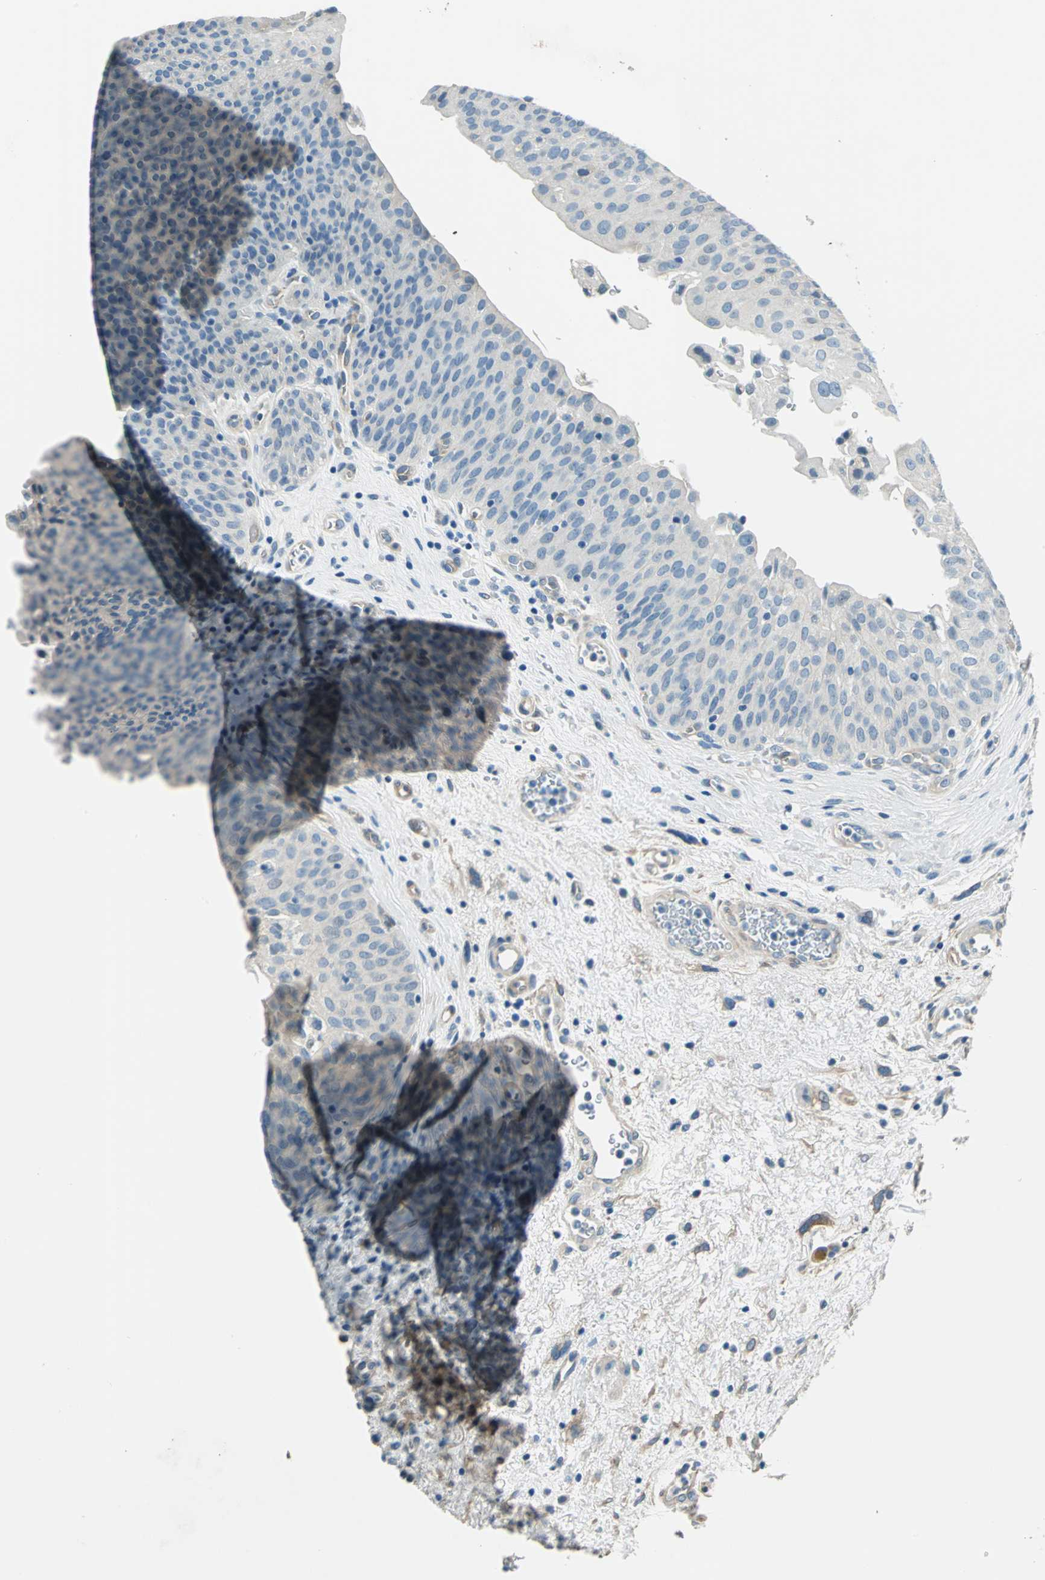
{"staining": {"intensity": "negative", "quantity": "none", "location": "none"}, "tissue": "urinary bladder", "cell_type": "Urothelial cells", "image_type": "normal", "snomed": [{"axis": "morphology", "description": "Normal tissue, NOS"}, {"axis": "morphology", "description": "Dysplasia, NOS"}, {"axis": "topography", "description": "Urinary bladder"}], "caption": "Human urinary bladder stained for a protein using IHC exhibits no positivity in urothelial cells.", "gene": "CDC42EP1", "patient": {"sex": "male", "age": 35}}